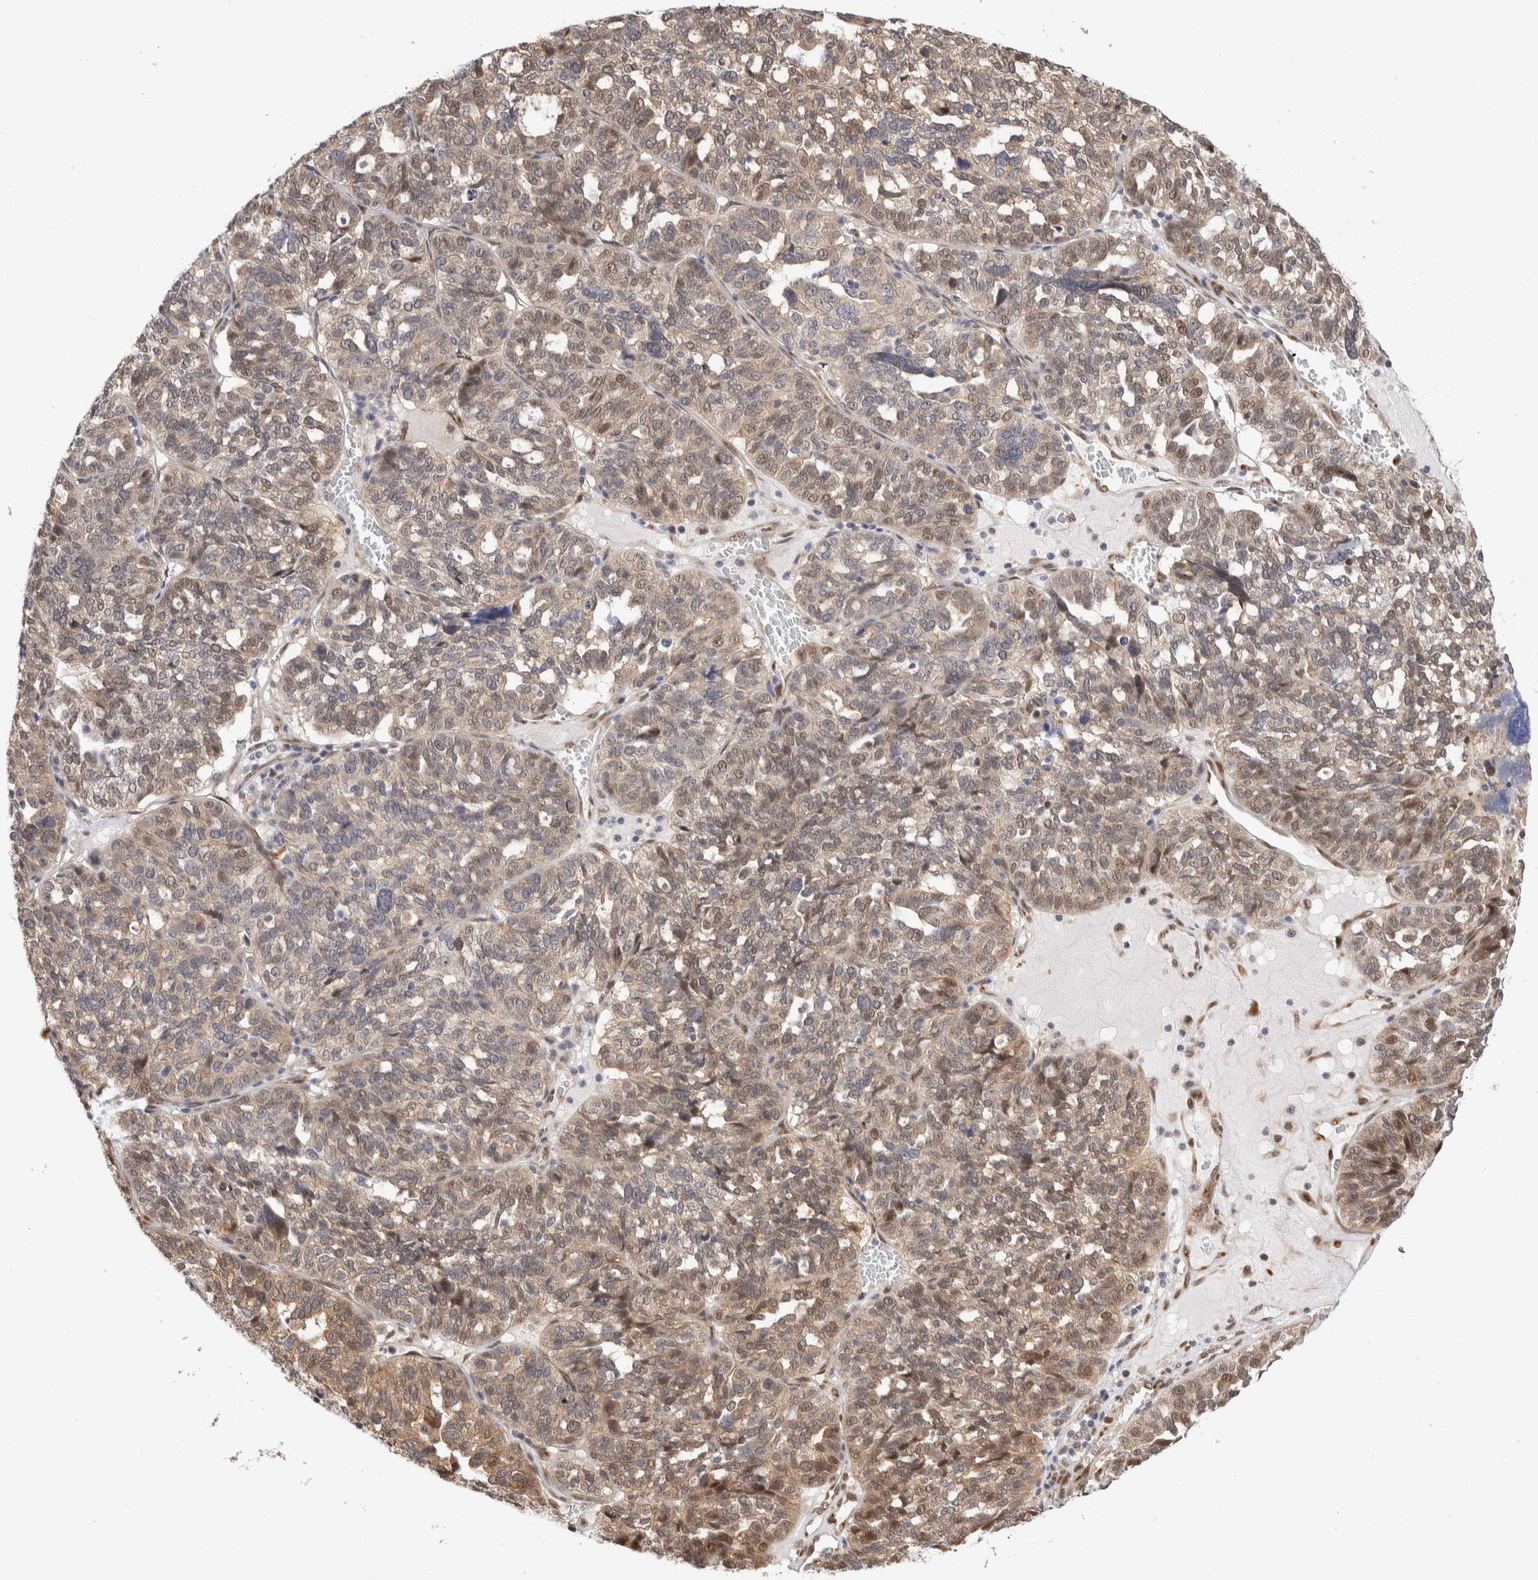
{"staining": {"intensity": "weak", "quantity": ">75%", "location": "cytoplasmic/membranous"}, "tissue": "ovarian cancer", "cell_type": "Tumor cells", "image_type": "cancer", "snomed": [{"axis": "morphology", "description": "Cystadenocarcinoma, serous, NOS"}, {"axis": "topography", "description": "Ovary"}], "caption": "The histopathology image displays immunohistochemical staining of ovarian cancer (serous cystadenocarcinoma). There is weak cytoplasmic/membranous positivity is present in about >75% of tumor cells. The staining was performed using DAB, with brown indicating positive protein expression. Nuclei are stained blue with hematoxylin.", "gene": "NSMAF", "patient": {"sex": "female", "age": 59}}